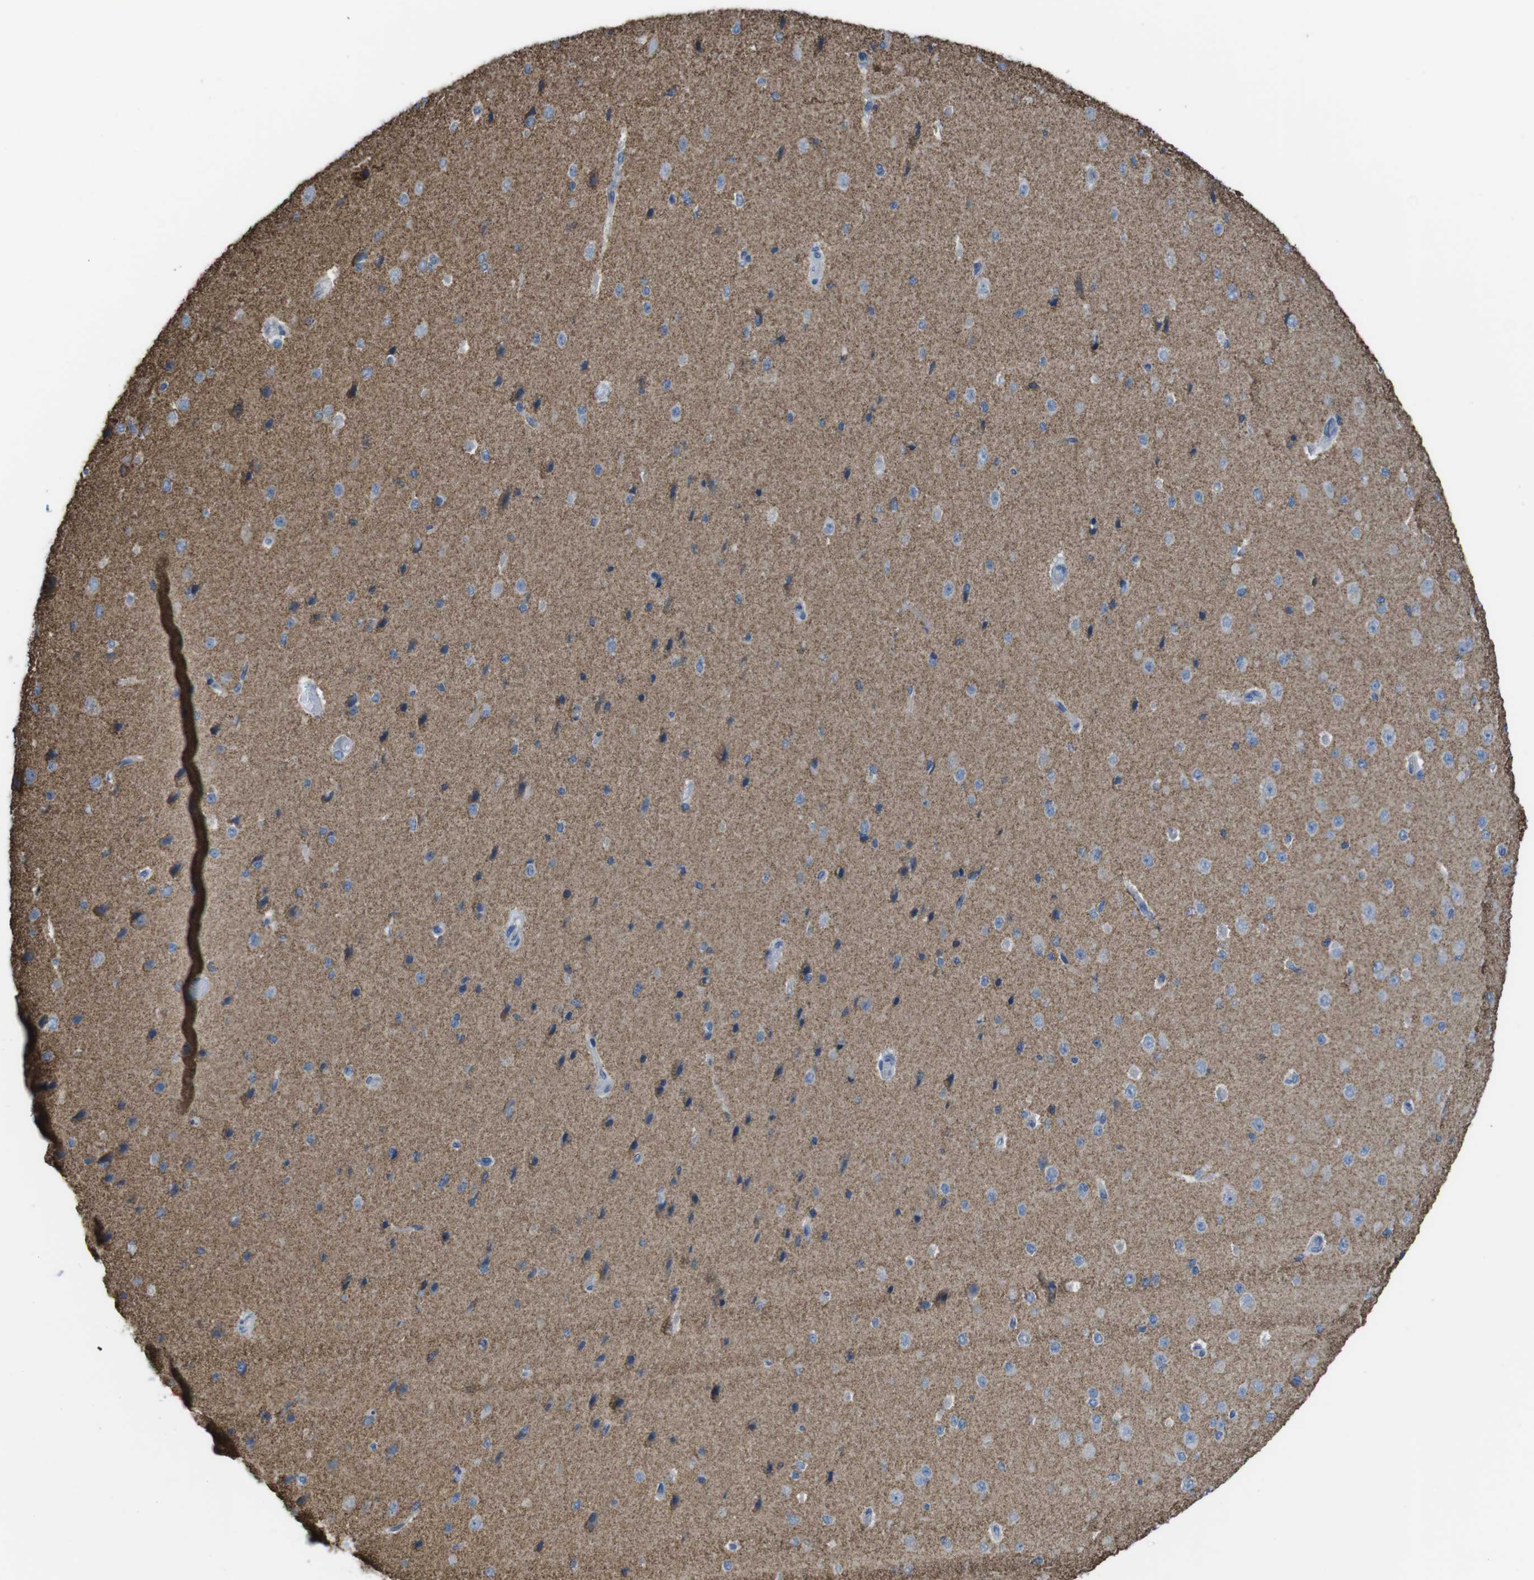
{"staining": {"intensity": "negative", "quantity": "none", "location": "none"}, "tissue": "cerebral cortex", "cell_type": "Endothelial cells", "image_type": "normal", "snomed": [{"axis": "morphology", "description": "Normal tissue, NOS"}, {"axis": "morphology", "description": "Developmental malformation"}, {"axis": "topography", "description": "Cerebral cortex"}], "caption": "This is an IHC histopathology image of normal cerebral cortex. There is no staining in endothelial cells.", "gene": "GRIK1", "patient": {"sex": "female", "age": 30}}